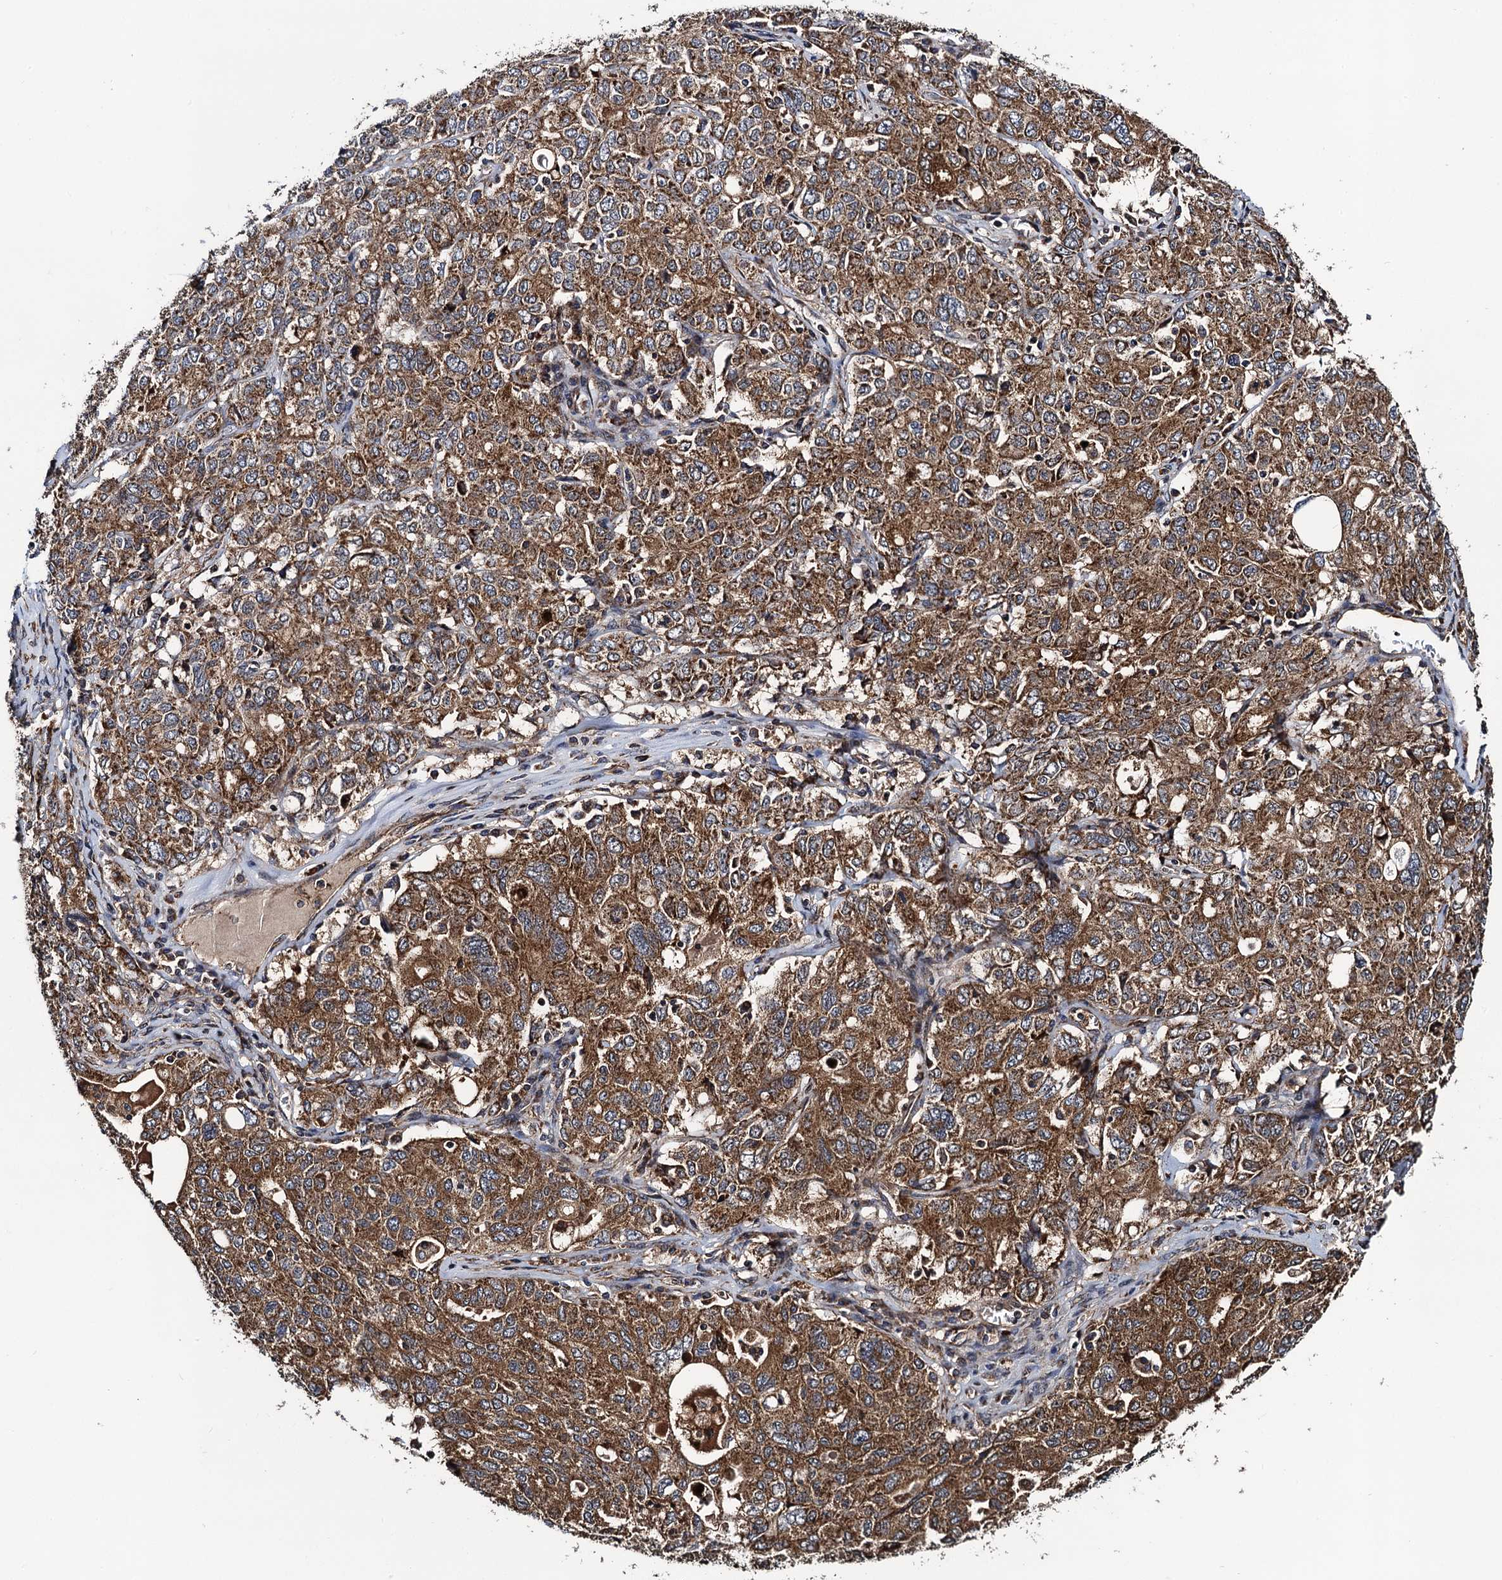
{"staining": {"intensity": "strong", "quantity": ">75%", "location": "cytoplasmic/membranous"}, "tissue": "ovarian cancer", "cell_type": "Tumor cells", "image_type": "cancer", "snomed": [{"axis": "morphology", "description": "Carcinoma, endometroid"}, {"axis": "topography", "description": "Ovary"}], "caption": "This is a photomicrograph of immunohistochemistry (IHC) staining of ovarian cancer (endometroid carcinoma), which shows strong positivity in the cytoplasmic/membranous of tumor cells.", "gene": "NEK1", "patient": {"sex": "female", "age": 62}}